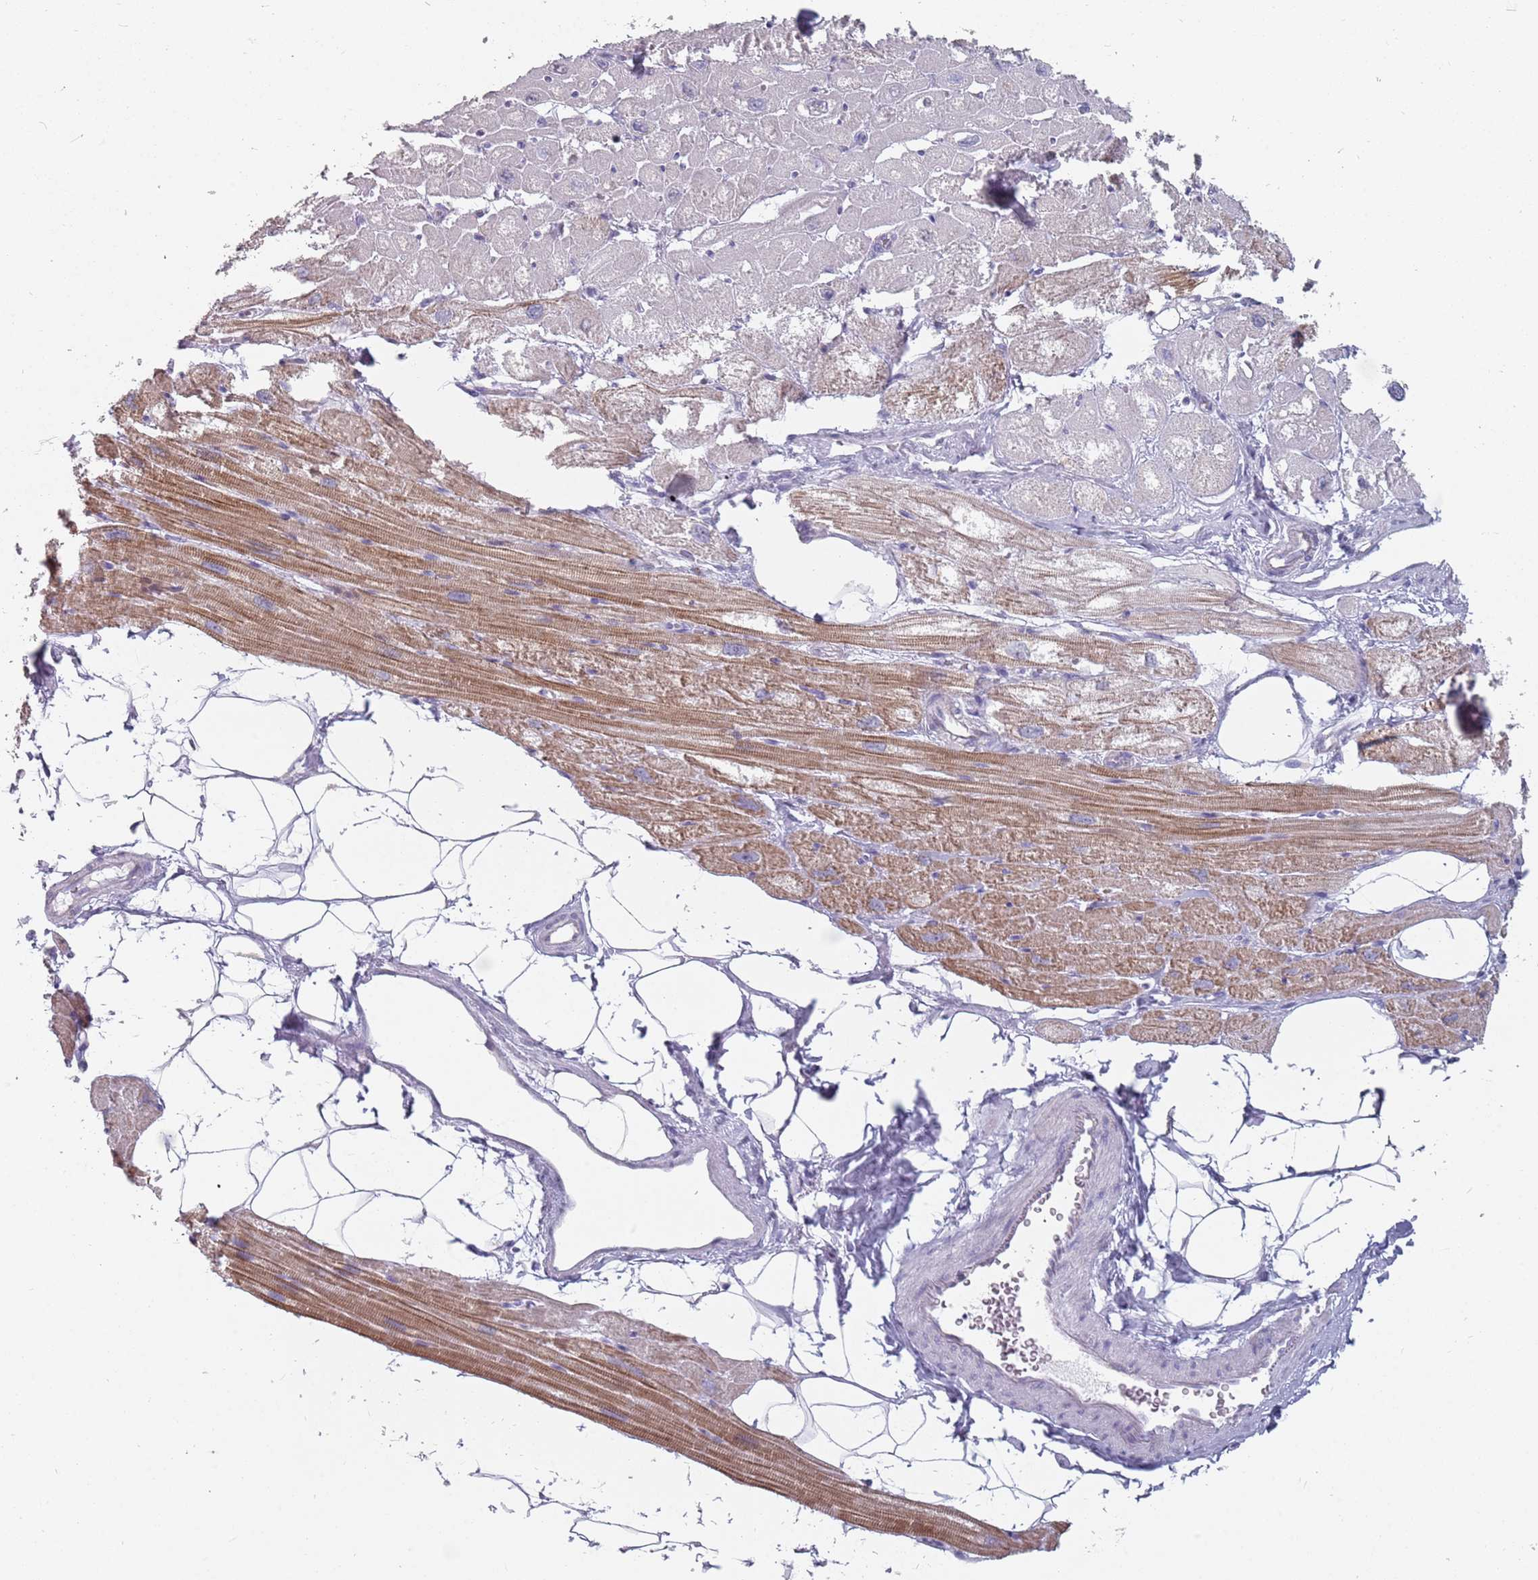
{"staining": {"intensity": "moderate", "quantity": "25%-75%", "location": "cytoplasmic/membranous"}, "tissue": "heart muscle", "cell_type": "Cardiomyocytes", "image_type": "normal", "snomed": [{"axis": "morphology", "description": "Normal tissue, NOS"}, {"axis": "topography", "description": "Heart"}], "caption": "Moderate cytoplasmic/membranous staining is present in approximately 25%-75% of cardiomyocytes in benign heart muscle.", "gene": "DDX4", "patient": {"sex": "male", "age": 50}}